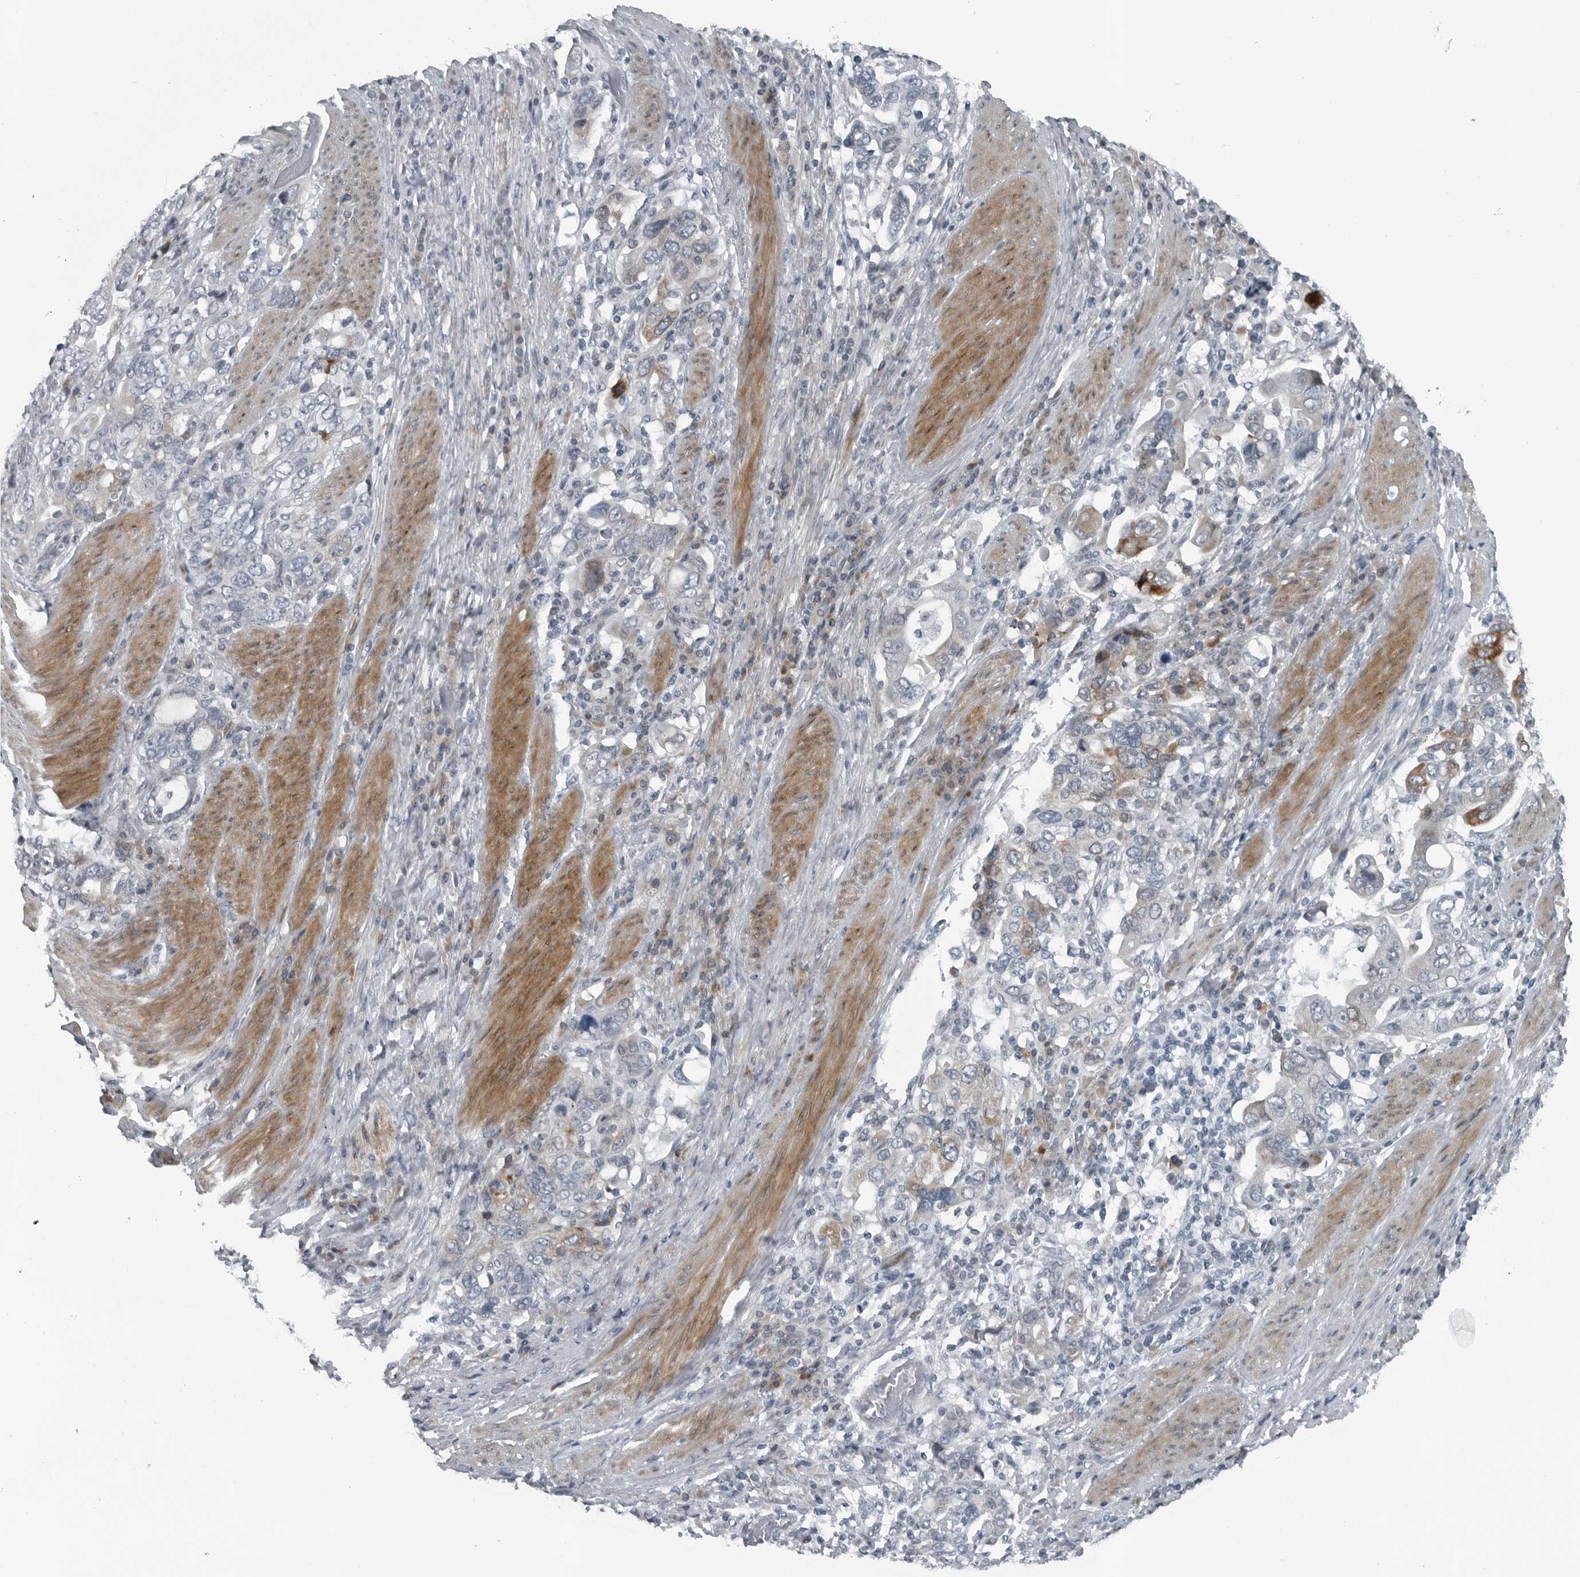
{"staining": {"intensity": "negative", "quantity": "none", "location": "none"}, "tissue": "stomach cancer", "cell_type": "Tumor cells", "image_type": "cancer", "snomed": [{"axis": "morphology", "description": "Adenocarcinoma, NOS"}, {"axis": "topography", "description": "Stomach, upper"}], "caption": "Immunohistochemistry (IHC) of human adenocarcinoma (stomach) reveals no expression in tumor cells.", "gene": "DNAAF11", "patient": {"sex": "male", "age": 62}}